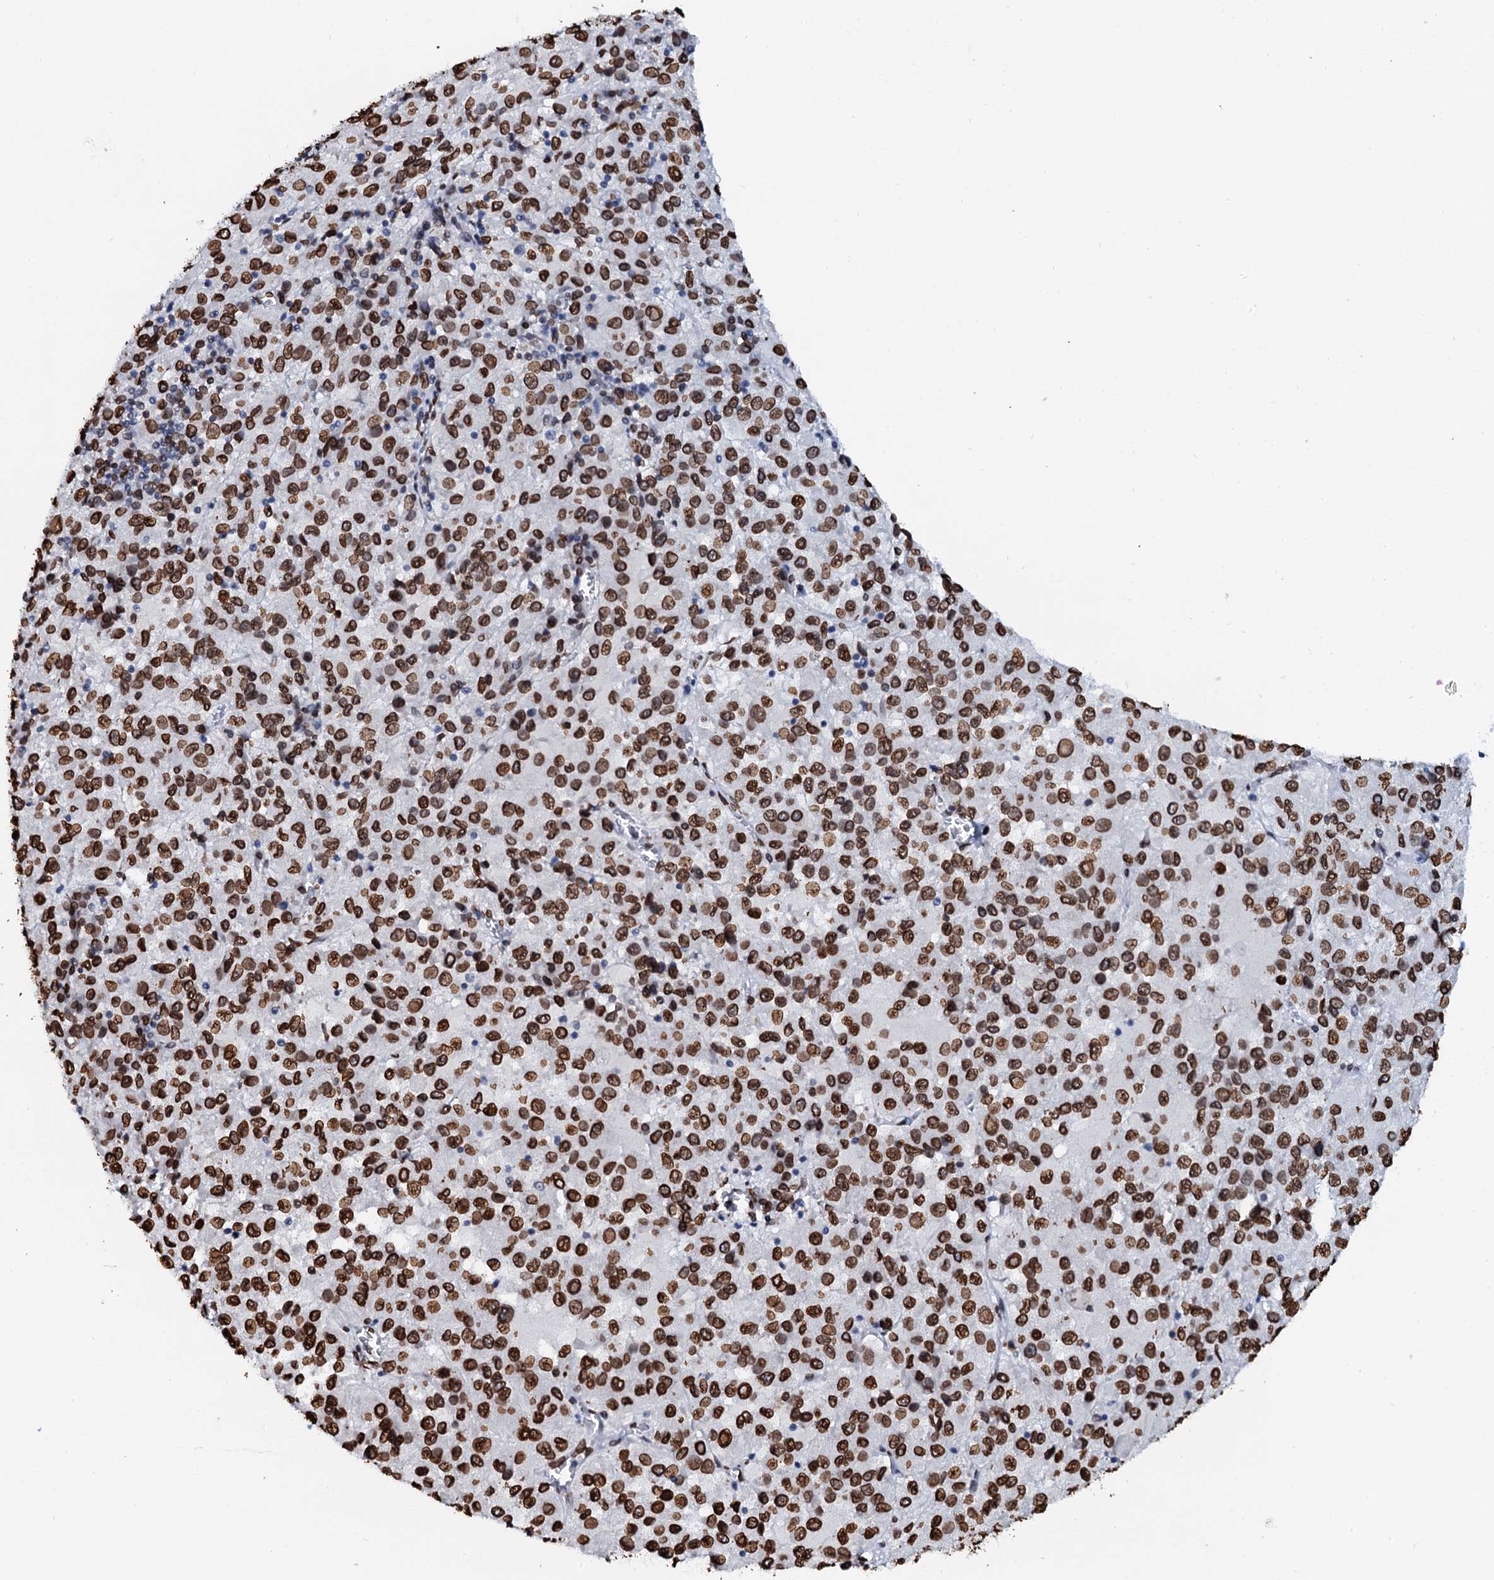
{"staining": {"intensity": "strong", "quantity": ">75%", "location": "nuclear"}, "tissue": "melanoma", "cell_type": "Tumor cells", "image_type": "cancer", "snomed": [{"axis": "morphology", "description": "Malignant melanoma, Metastatic site"}, {"axis": "topography", "description": "Lung"}], "caption": "This micrograph reveals malignant melanoma (metastatic site) stained with immunohistochemistry to label a protein in brown. The nuclear of tumor cells show strong positivity for the protein. Nuclei are counter-stained blue.", "gene": "KATNAL2", "patient": {"sex": "male", "age": 64}}